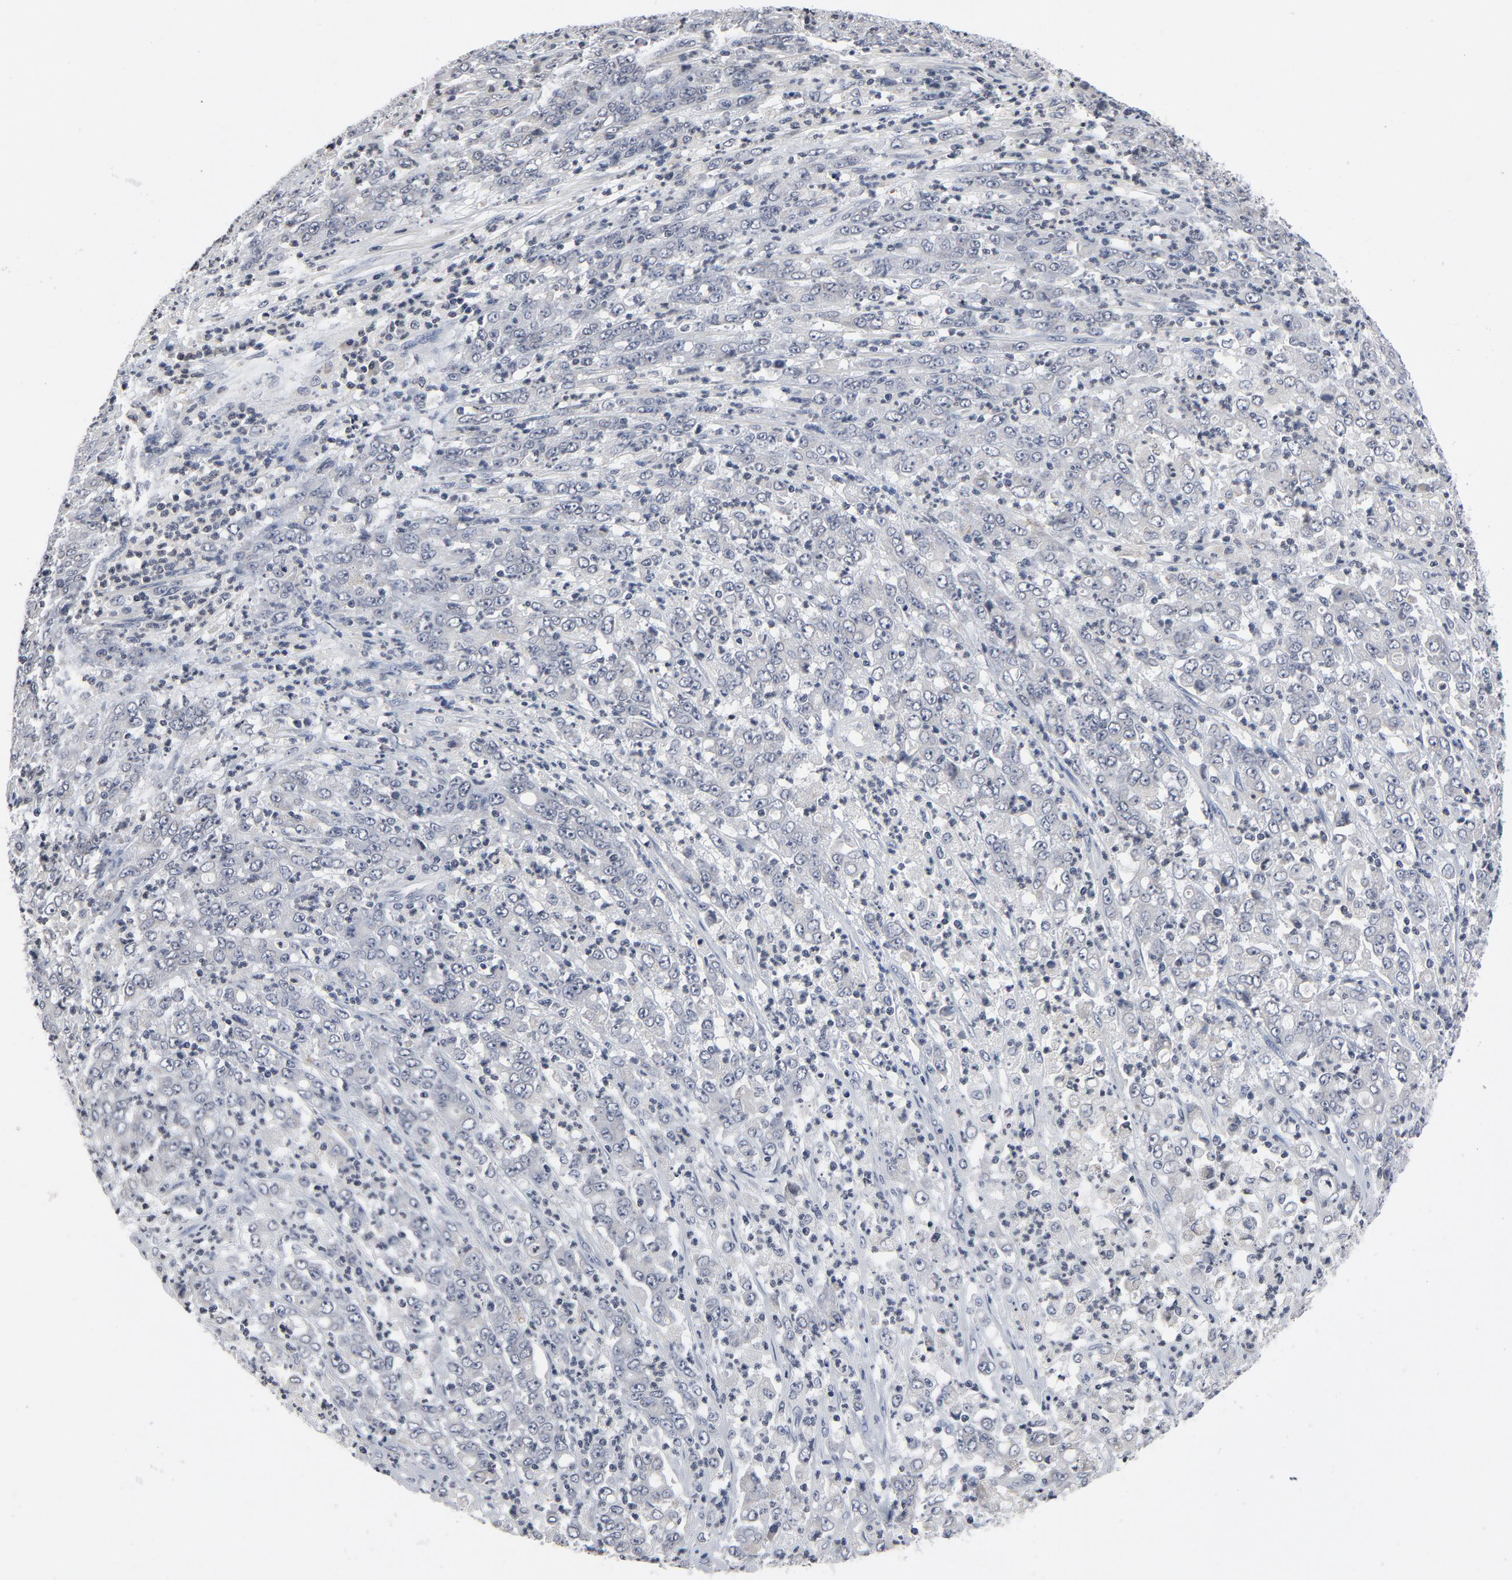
{"staining": {"intensity": "negative", "quantity": "none", "location": "none"}, "tissue": "stomach cancer", "cell_type": "Tumor cells", "image_type": "cancer", "snomed": [{"axis": "morphology", "description": "Adenocarcinoma, NOS"}, {"axis": "topography", "description": "Stomach, lower"}], "caption": "The immunohistochemistry histopathology image has no significant expression in tumor cells of stomach adenocarcinoma tissue.", "gene": "TCL1A", "patient": {"sex": "female", "age": 71}}